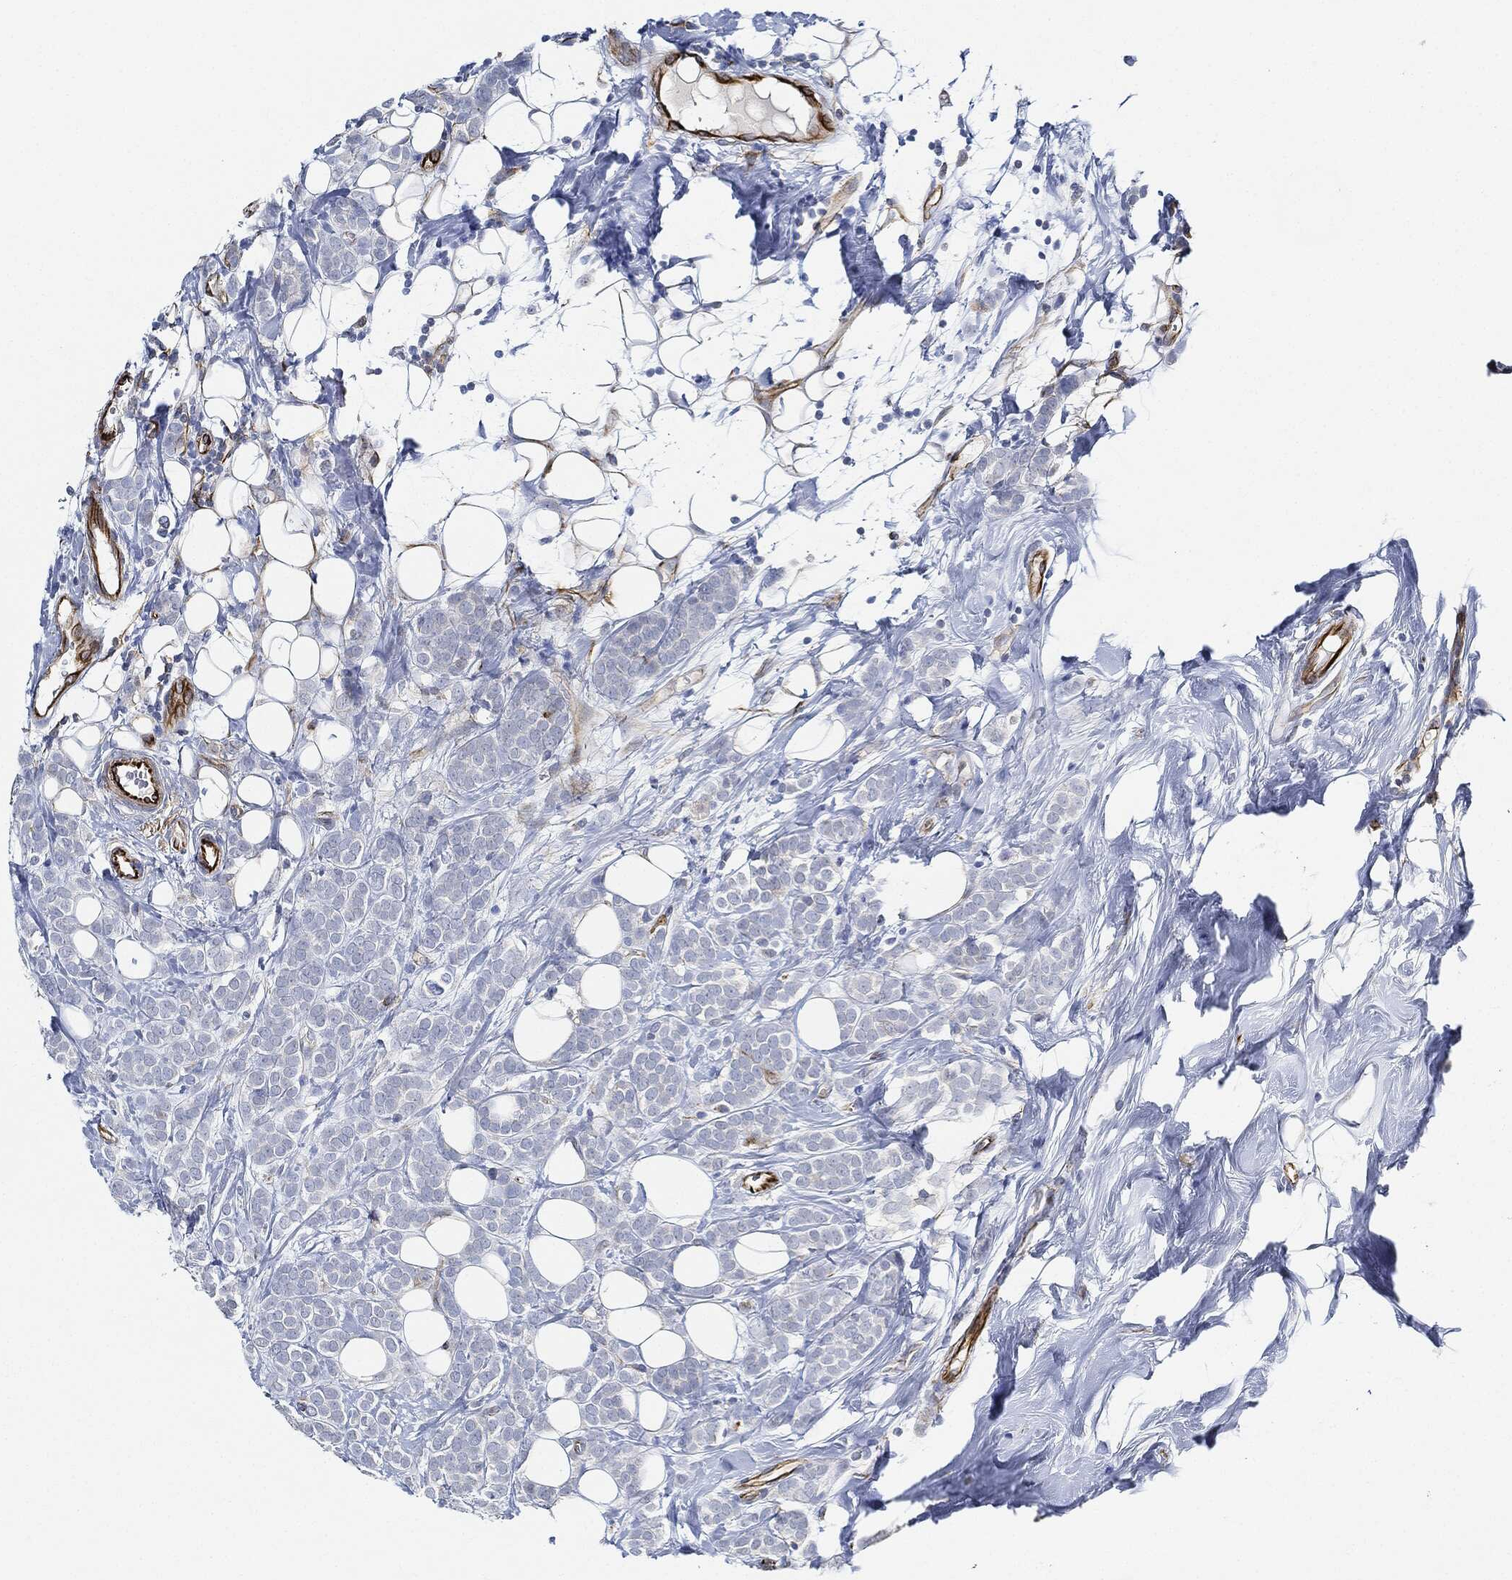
{"staining": {"intensity": "negative", "quantity": "none", "location": "none"}, "tissue": "breast cancer", "cell_type": "Tumor cells", "image_type": "cancer", "snomed": [{"axis": "morphology", "description": "Lobular carcinoma"}, {"axis": "topography", "description": "Breast"}], "caption": "Tumor cells show no significant positivity in lobular carcinoma (breast).", "gene": "THSD1", "patient": {"sex": "female", "age": 49}}